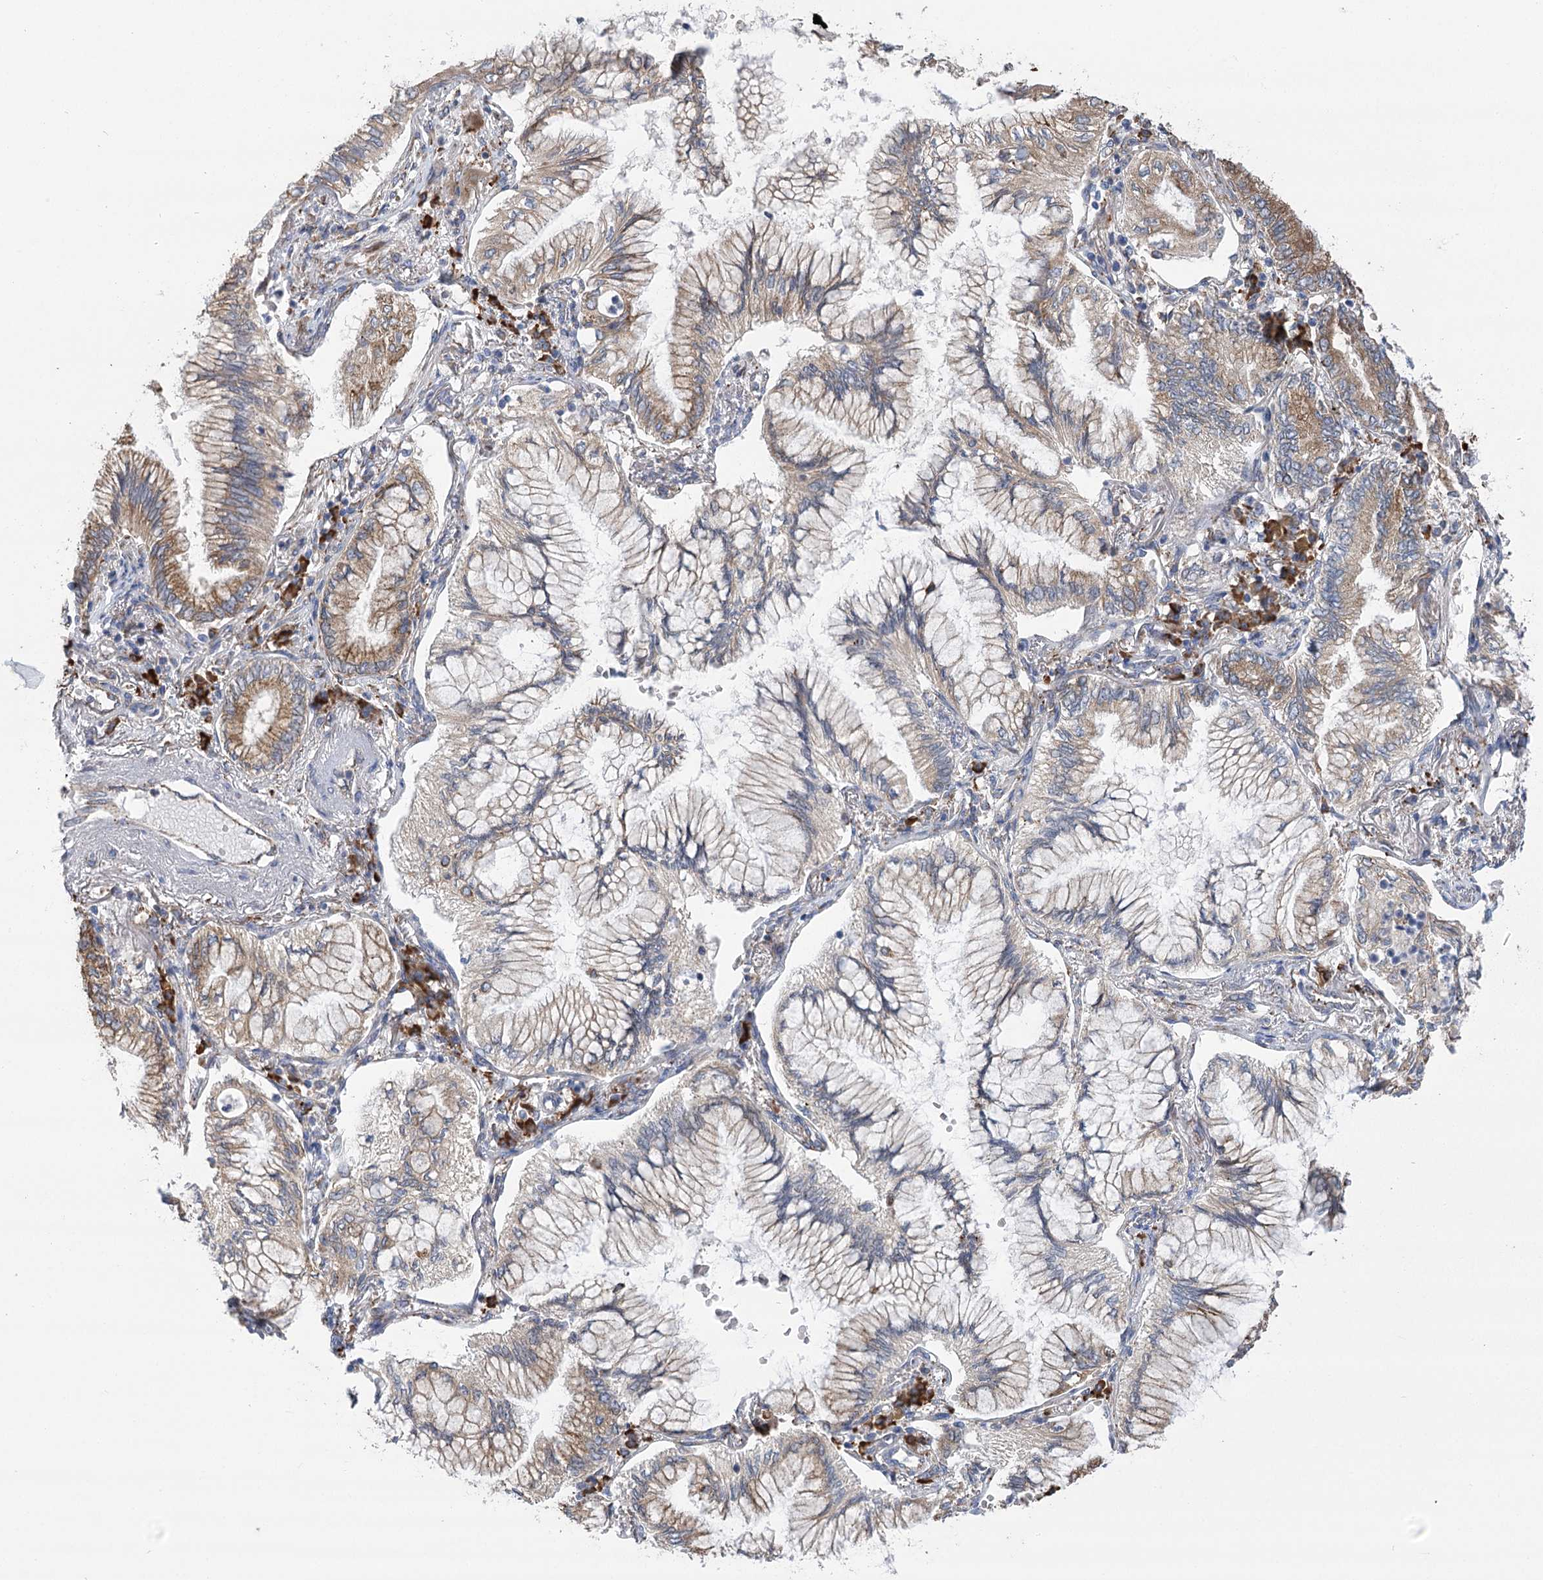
{"staining": {"intensity": "moderate", "quantity": "<25%", "location": "cytoplasmic/membranous"}, "tissue": "lung cancer", "cell_type": "Tumor cells", "image_type": "cancer", "snomed": [{"axis": "morphology", "description": "Adenocarcinoma, NOS"}, {"axis": "topography", "description": "Lung"}], "caption": "Immunohistochemical staining of human lung cancer (adenocarcinoma) reveals low levels of moderate cytoplasmic/membranous expression in approximately <25% of tumor cells.", "gene": "METTL24", "patient": {"sex": "female", "age": 70}}